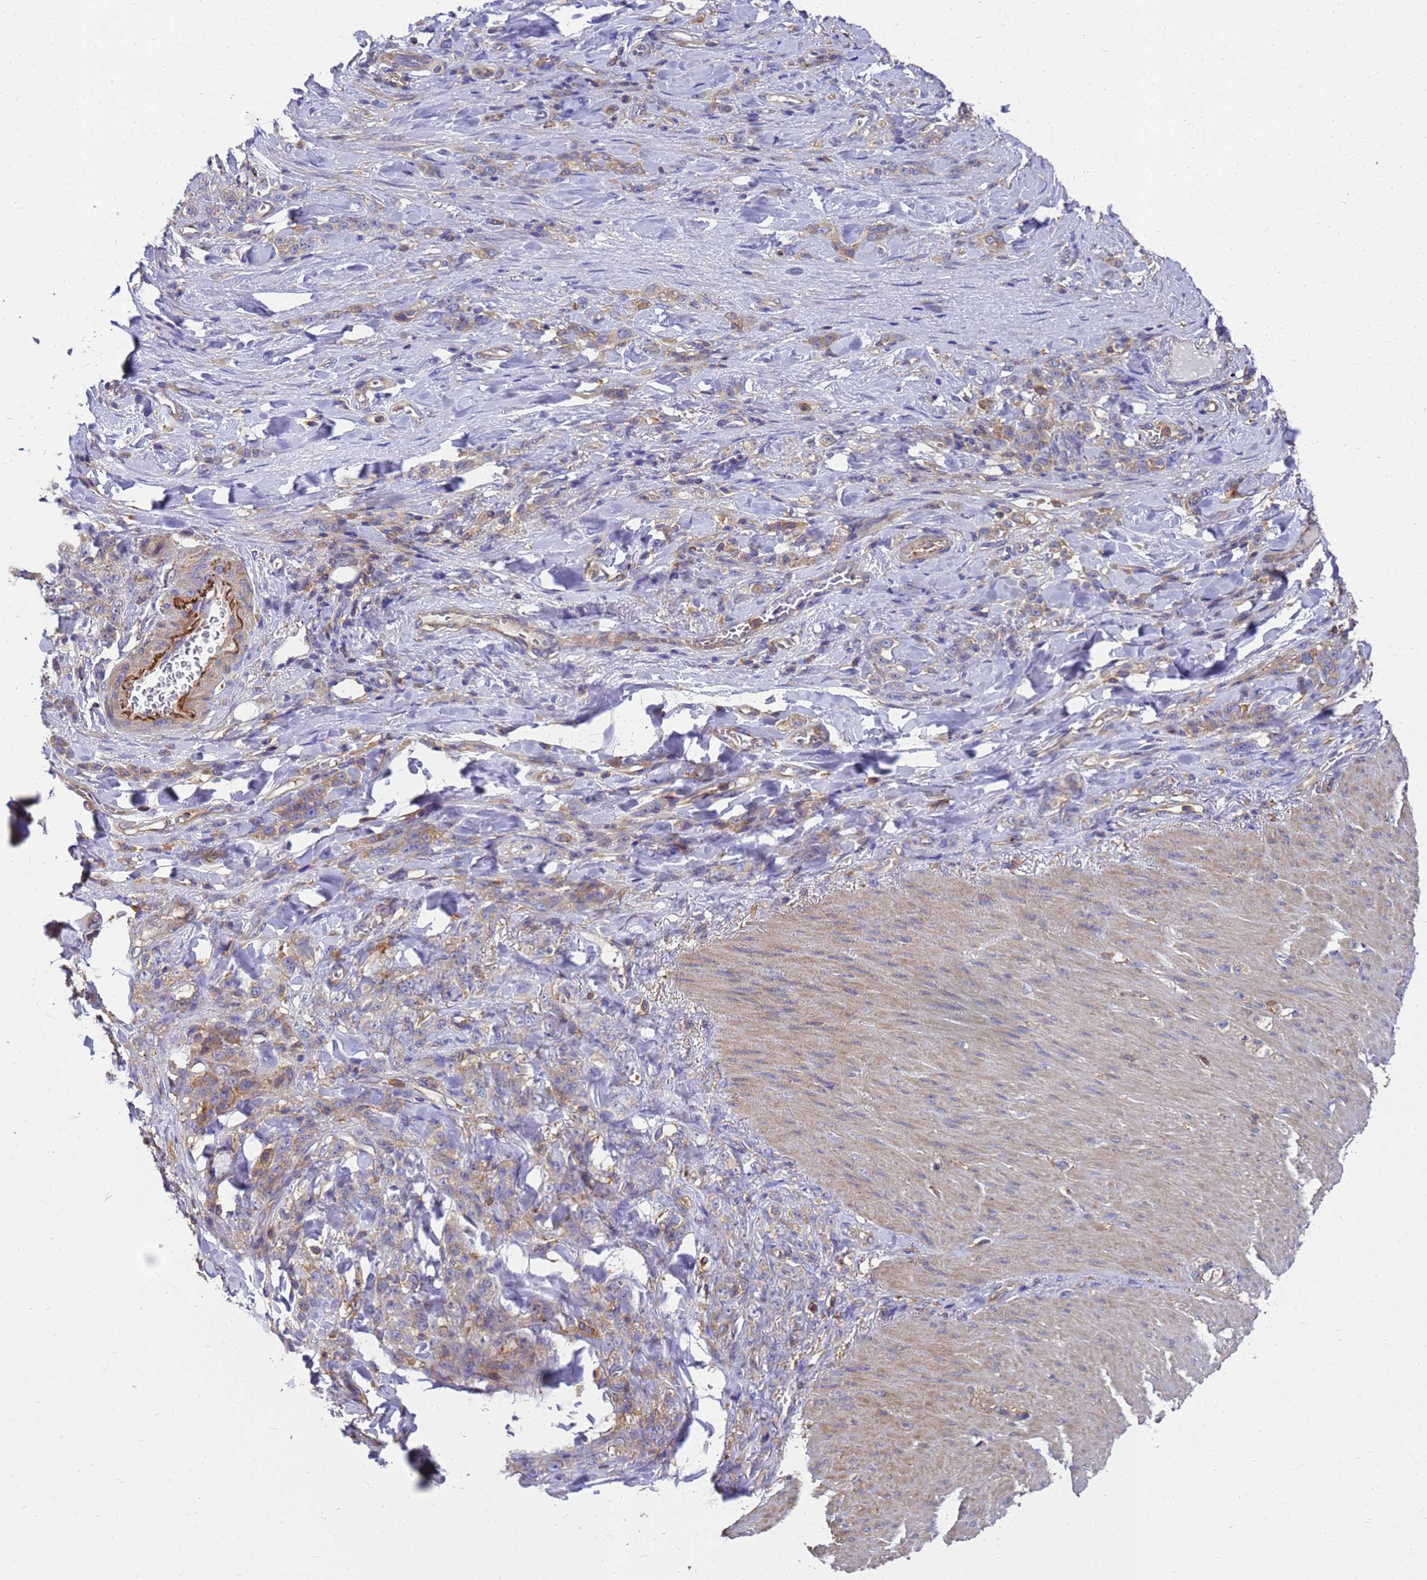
{"staining": {"intensity": "weak", "quantity": "25%-75%", "location": "cytoplasmic/membranous"}, "tissue": "stomach cancer", "cell_type": "Tumor cells", "image_type": "cancer", "snomed": [{"axis": "morphology", "description": "Normal tissue, NOS"}, {"axis": "morphology", "description": "Adenocarcinoma, NOS"}, {"axis": "topography", "description": "Stomach"}], "caption": "Stomach cancer (adenocarcinoma) stained for a protein displays weak cytoplasmic/membranous positivity in tumor cells.", "gene": "ZNF235", "patient": {"sex": "male", "age": 82}}